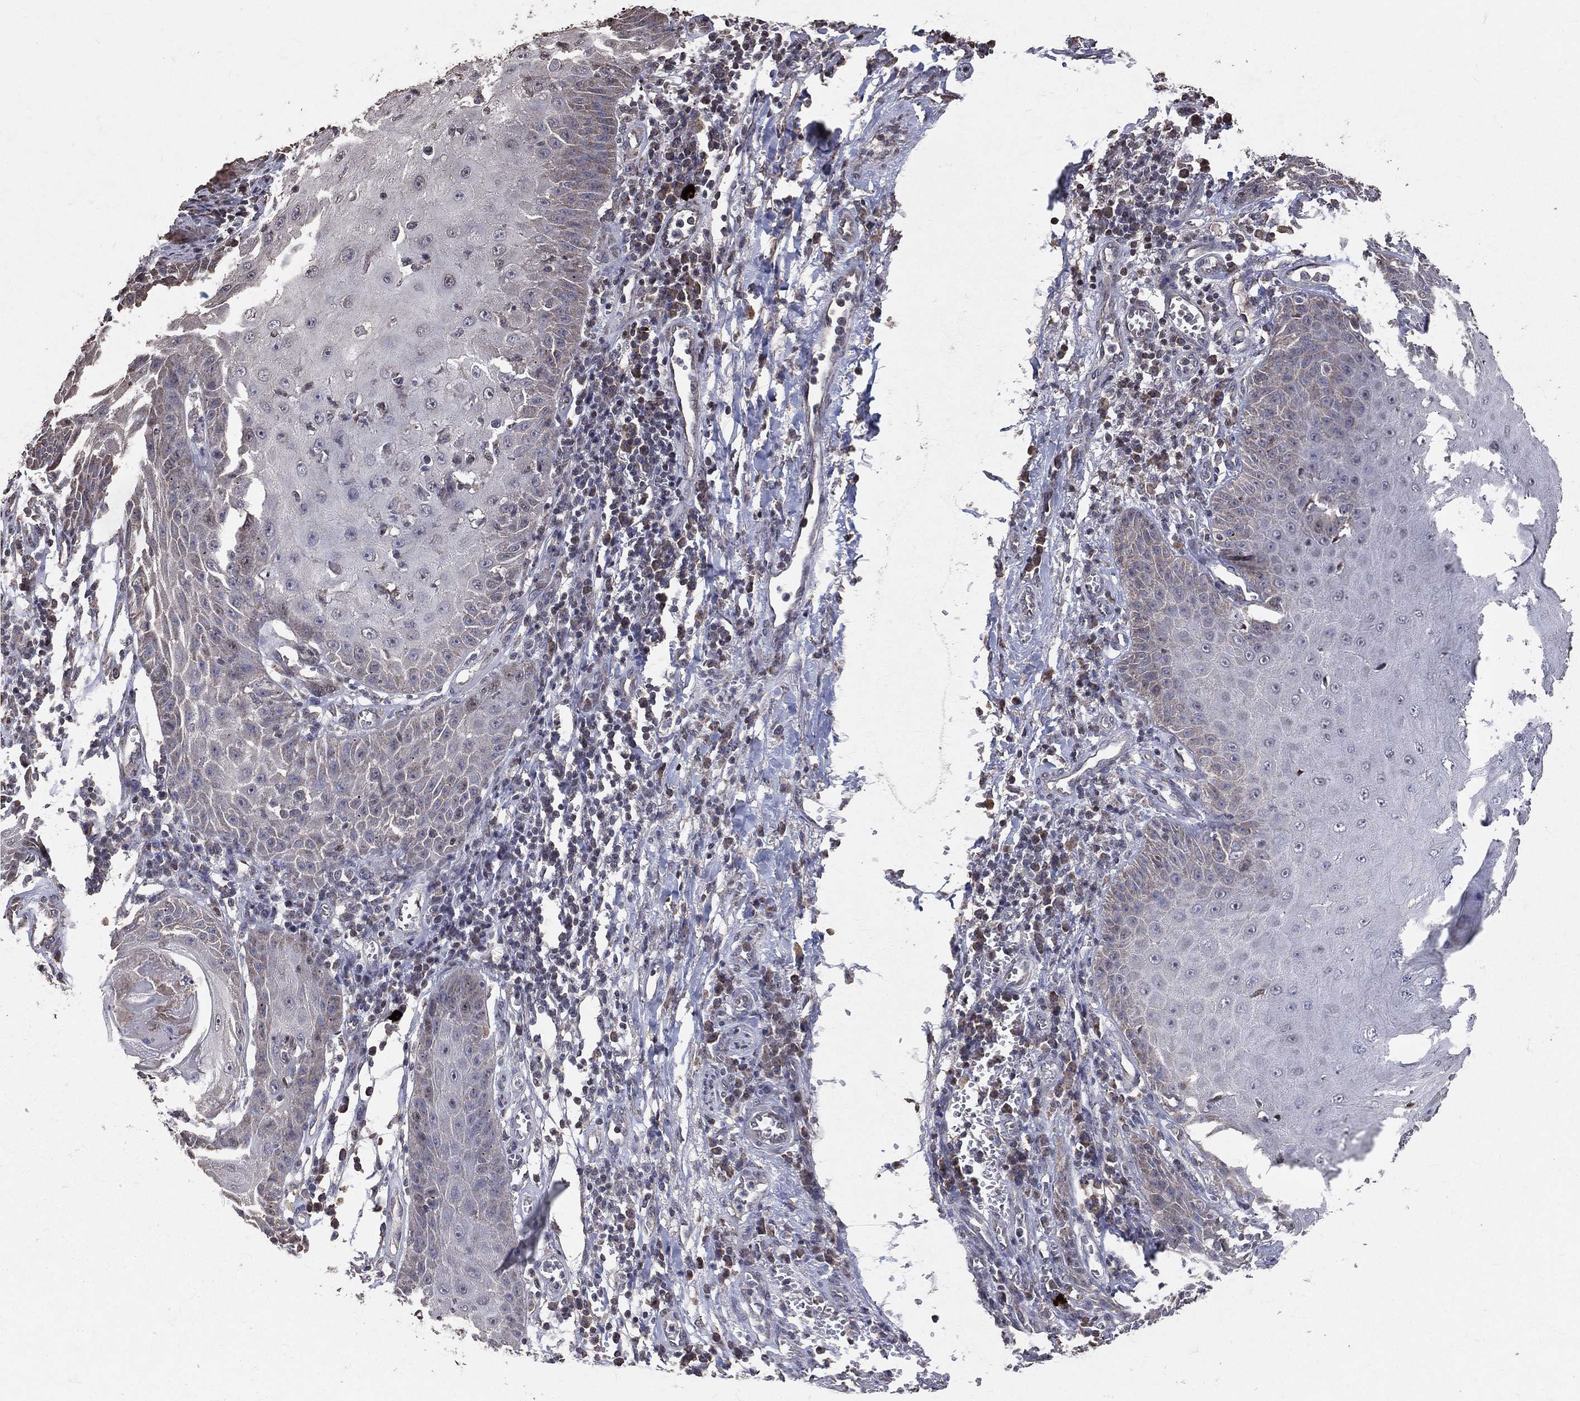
{"staining": {"intensity": "negative", "quantity": "none", "location": "none"}, "tissue": "skin cancer", "cell_type": "Tumor cells", "image_type": "cancer", "snomed": [{"axis": "morphology", "description": "Squamous cell carcinoma, NOS"}, {"axis": "topography", "description": "Skin"}], "caption": "Tumor cells are negative for protein expression in human skin cancer.", "gene": "LY6K", "patient": {"sex": "male", "age": 70}}